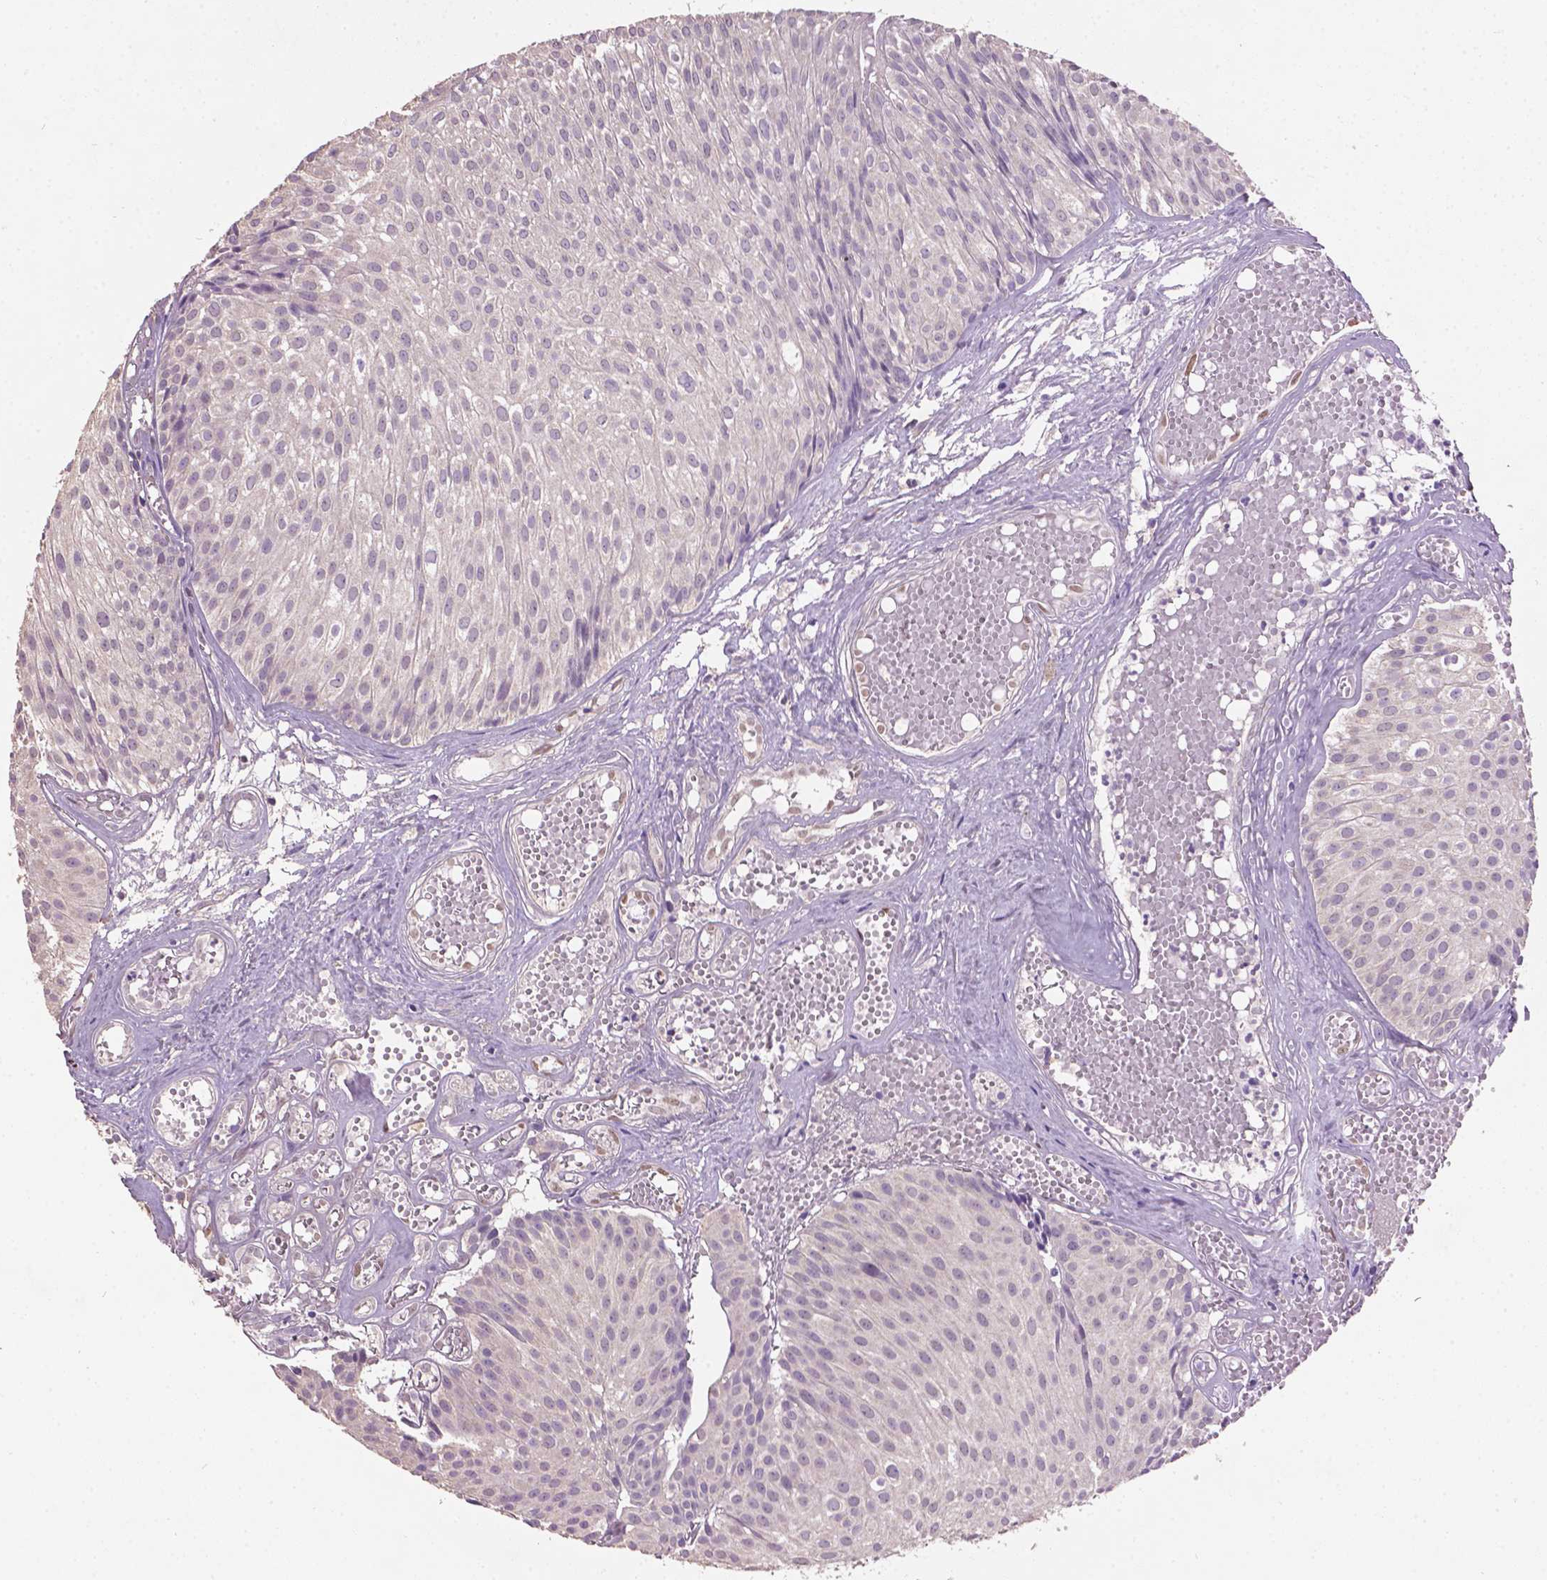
{"staining": {"intensity": "negative", "quantity": "none", "location": "none"}, "tissue": "urothelial cancer", "cell_type": "Tumor cells", "image_type": "cancer", "snomed": [{"axis": "morphology", "description": "Urothelial carcinoma, Low grade"}, {"axis": "topography", "description": "Urinary bladder"}], "caption": "Histopathology image shows no protein expression in tumor cells of urothelial cancer tissue. Nuclei are stained in blue.", "gene": "SOX17", "patient": {"sex": "male", "age": 63}}